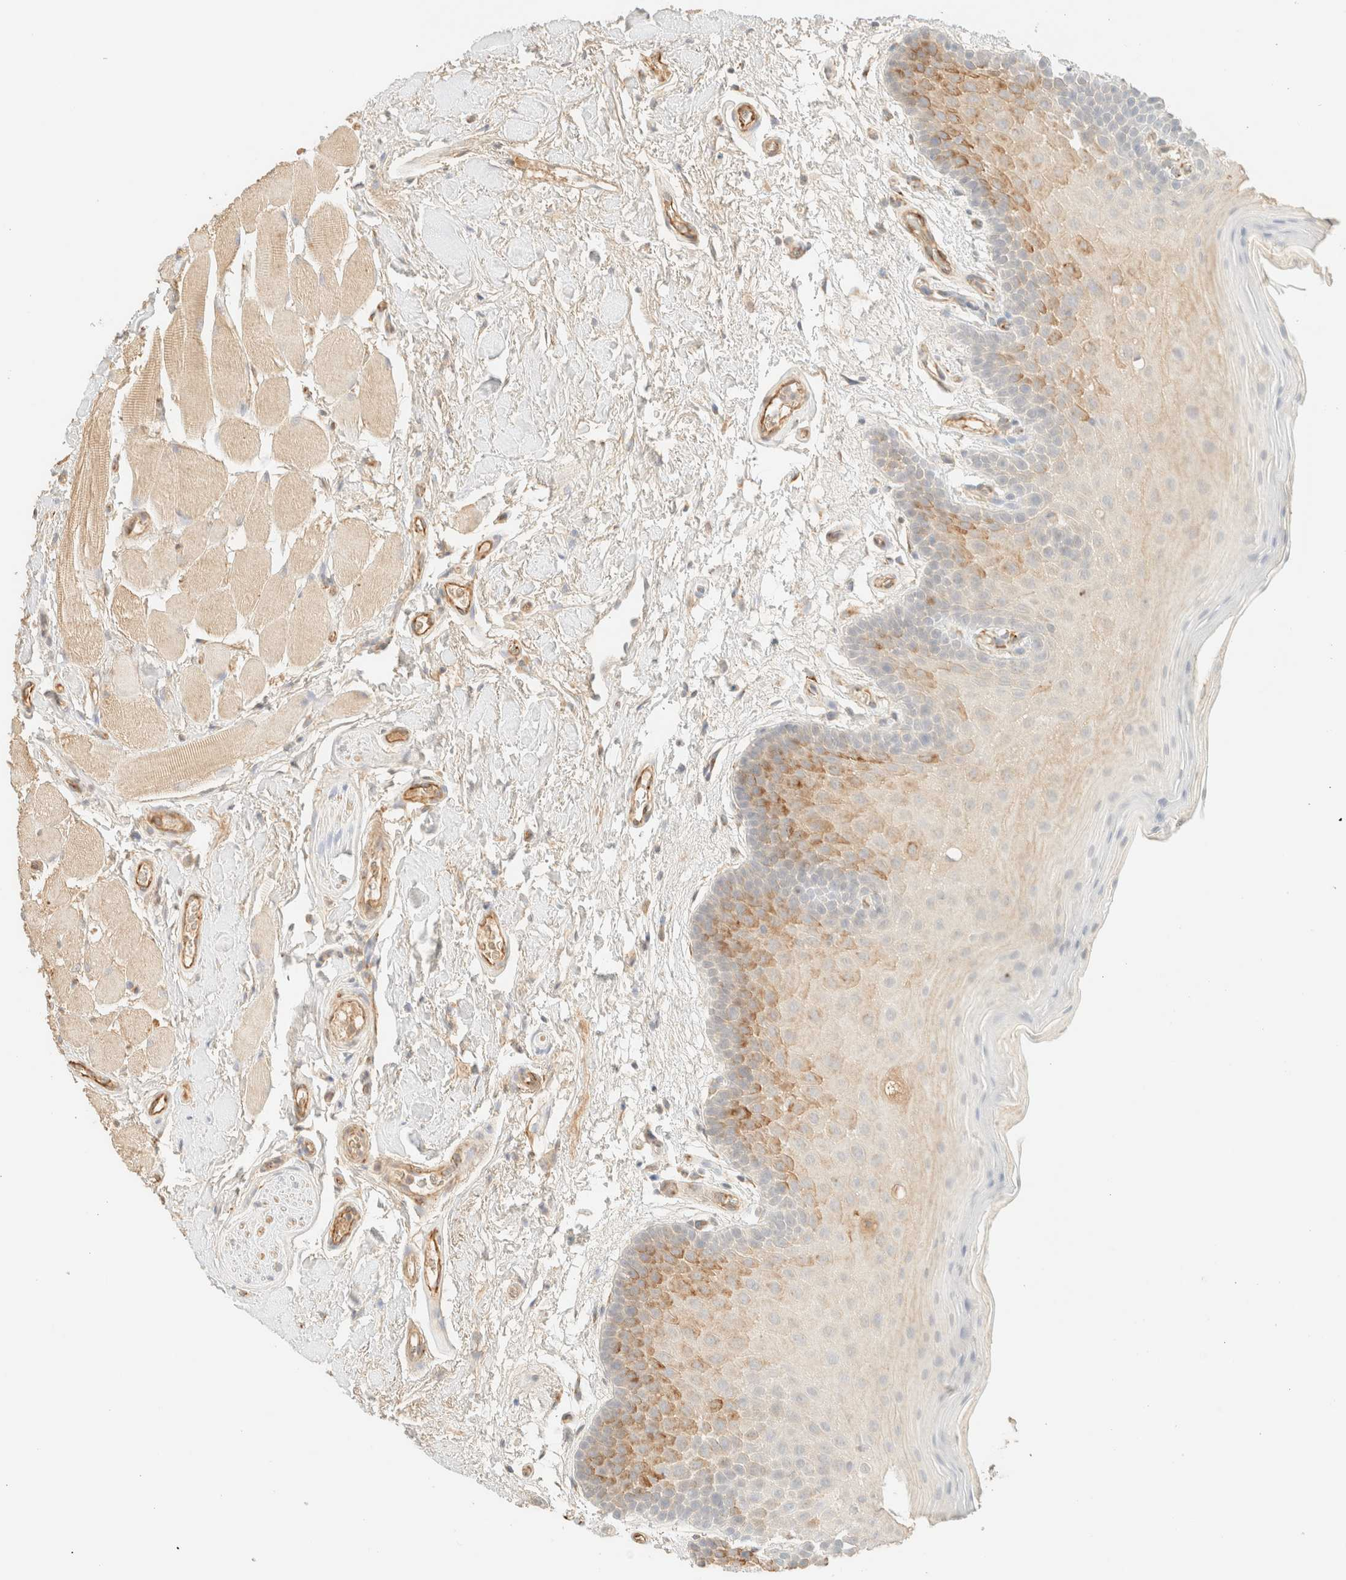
{"staining": {"intensity": "moderate", "quantity": "25%-75%", "location": "cytoplasmic/membranous"}, "tissue": "oral mucosa", "cell_type": "Squamous epithelial cells", "image_type": "normal", "snomed": [{"axis": "morphology", "description": "Normal tissue, NOS"}, {"axis": "topography", "description": "Oral tissue"}], "caption": "This micrograph reveals benign oral mucosa stained with immunohistochemistry to label a protein in brown. The cytoplasmic/membranous of squamous epithelial cells show moderate positivity for the protein. Nuclei are counter-stained blue.", "gene": "SPARCL1", "patient": {"sex": "male", "age": 62}}